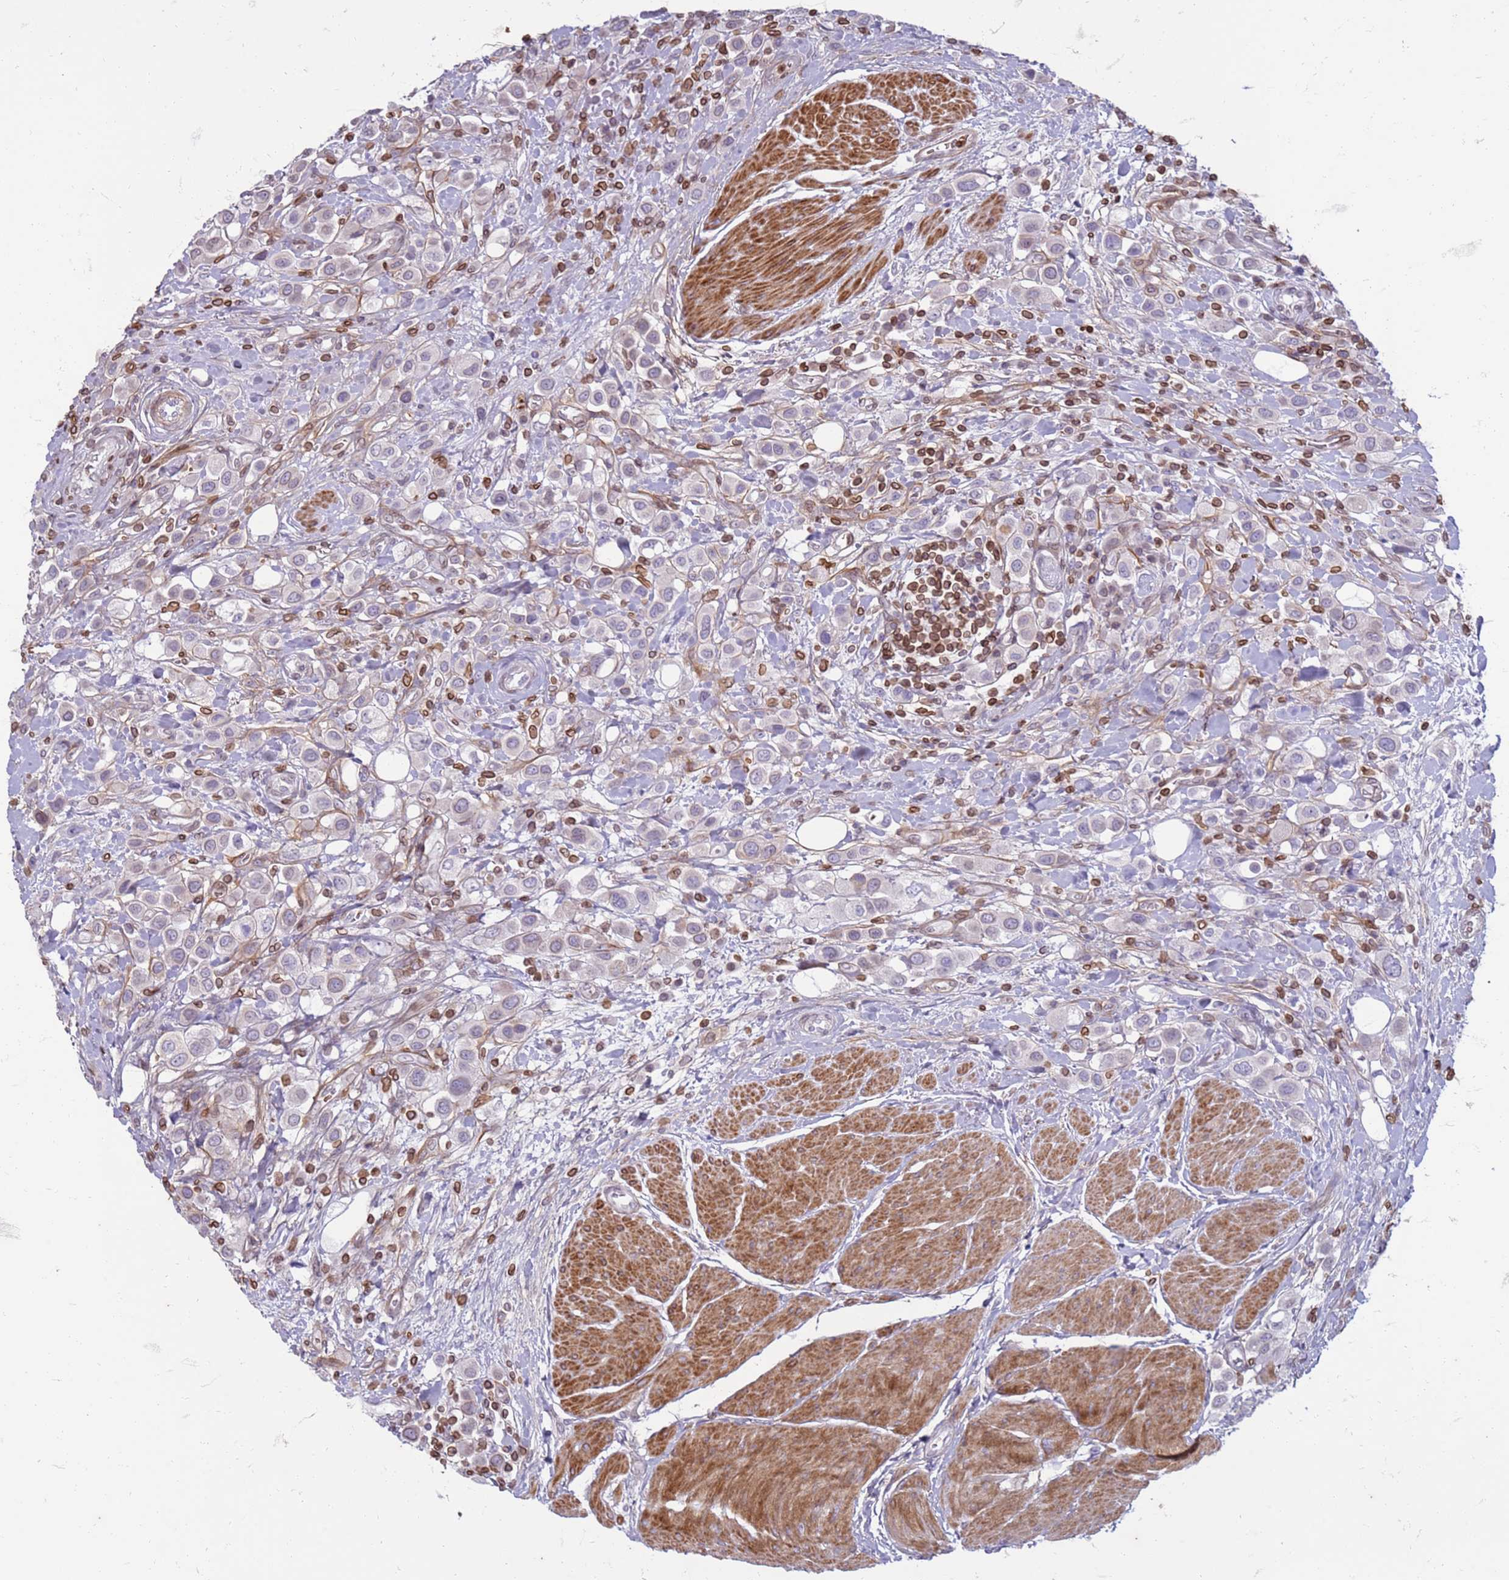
{"staining": {"intensity": "negative", "quantity": "none", "location": "none"}, "tissue": "urothelial cancer", "cell_type": "Tumor cells", "image_type": "cancer", "snomed": [{"axis": "morphology", "description": "Urothelial carcinoma, High grade"}, {"axis": "topography", "description": "Urinary bladder"}], "caption": "Tumor cells show no significant protein expression in urothelial cancer.", "gene": "METTL25B", "patient": {"sex": "male", "age": 50}}